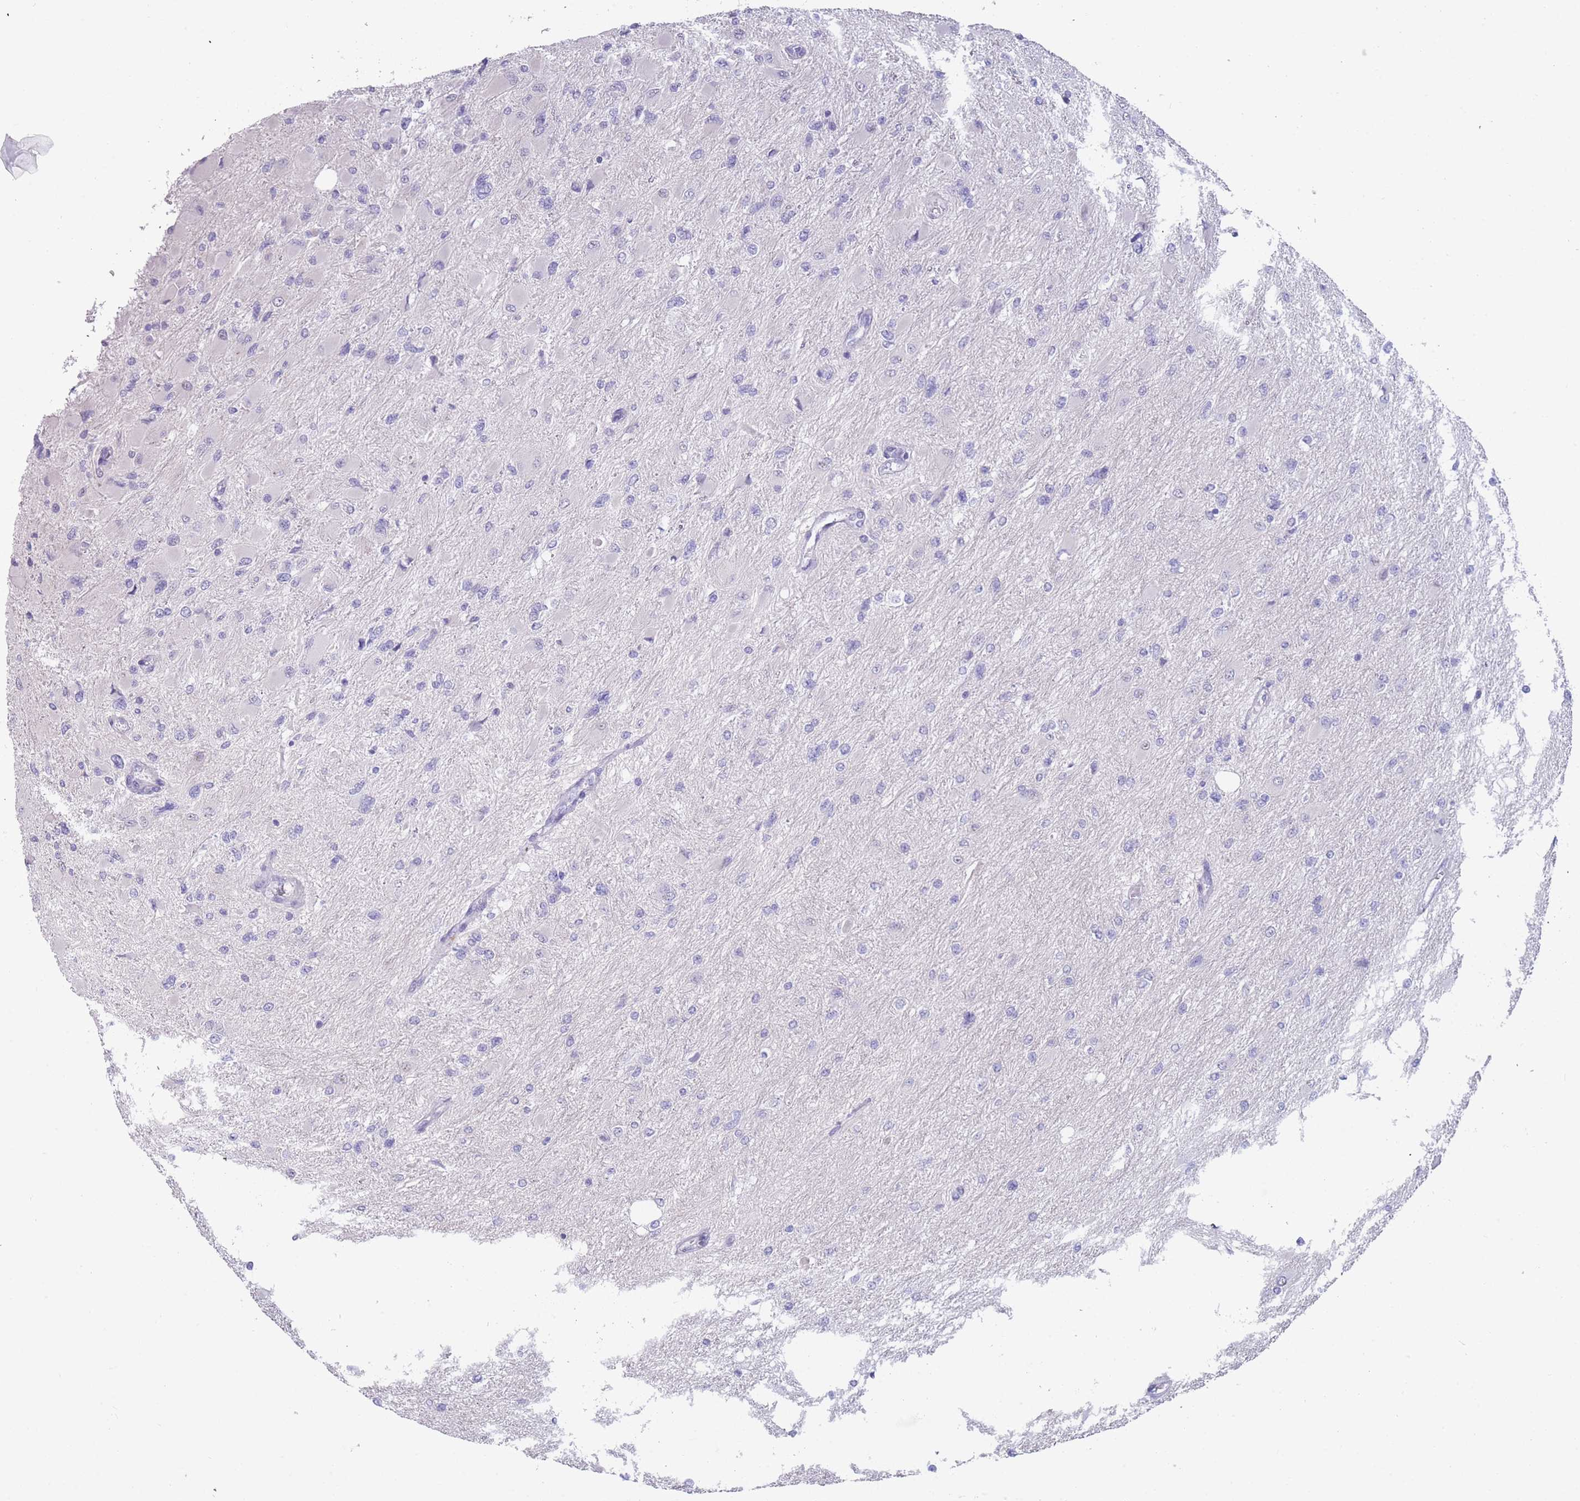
{"staining": {"intensity": "negative", "quantity": "none", "location": "none"}, "tissue": "glioma", "cell_type": "Tumor cells", "image_type": "cancer", "snomed": [{"axis": "morphology", "description": "Glioma, malignant, High grade"}, {"axis": "topography", "description": "Cerebral cortex"}], "caption": "The histopathology image shows no significant staining in tumor cells of glioma.", "gene": "ZNF627", "patient": {"sex": "female", "age": 36}}